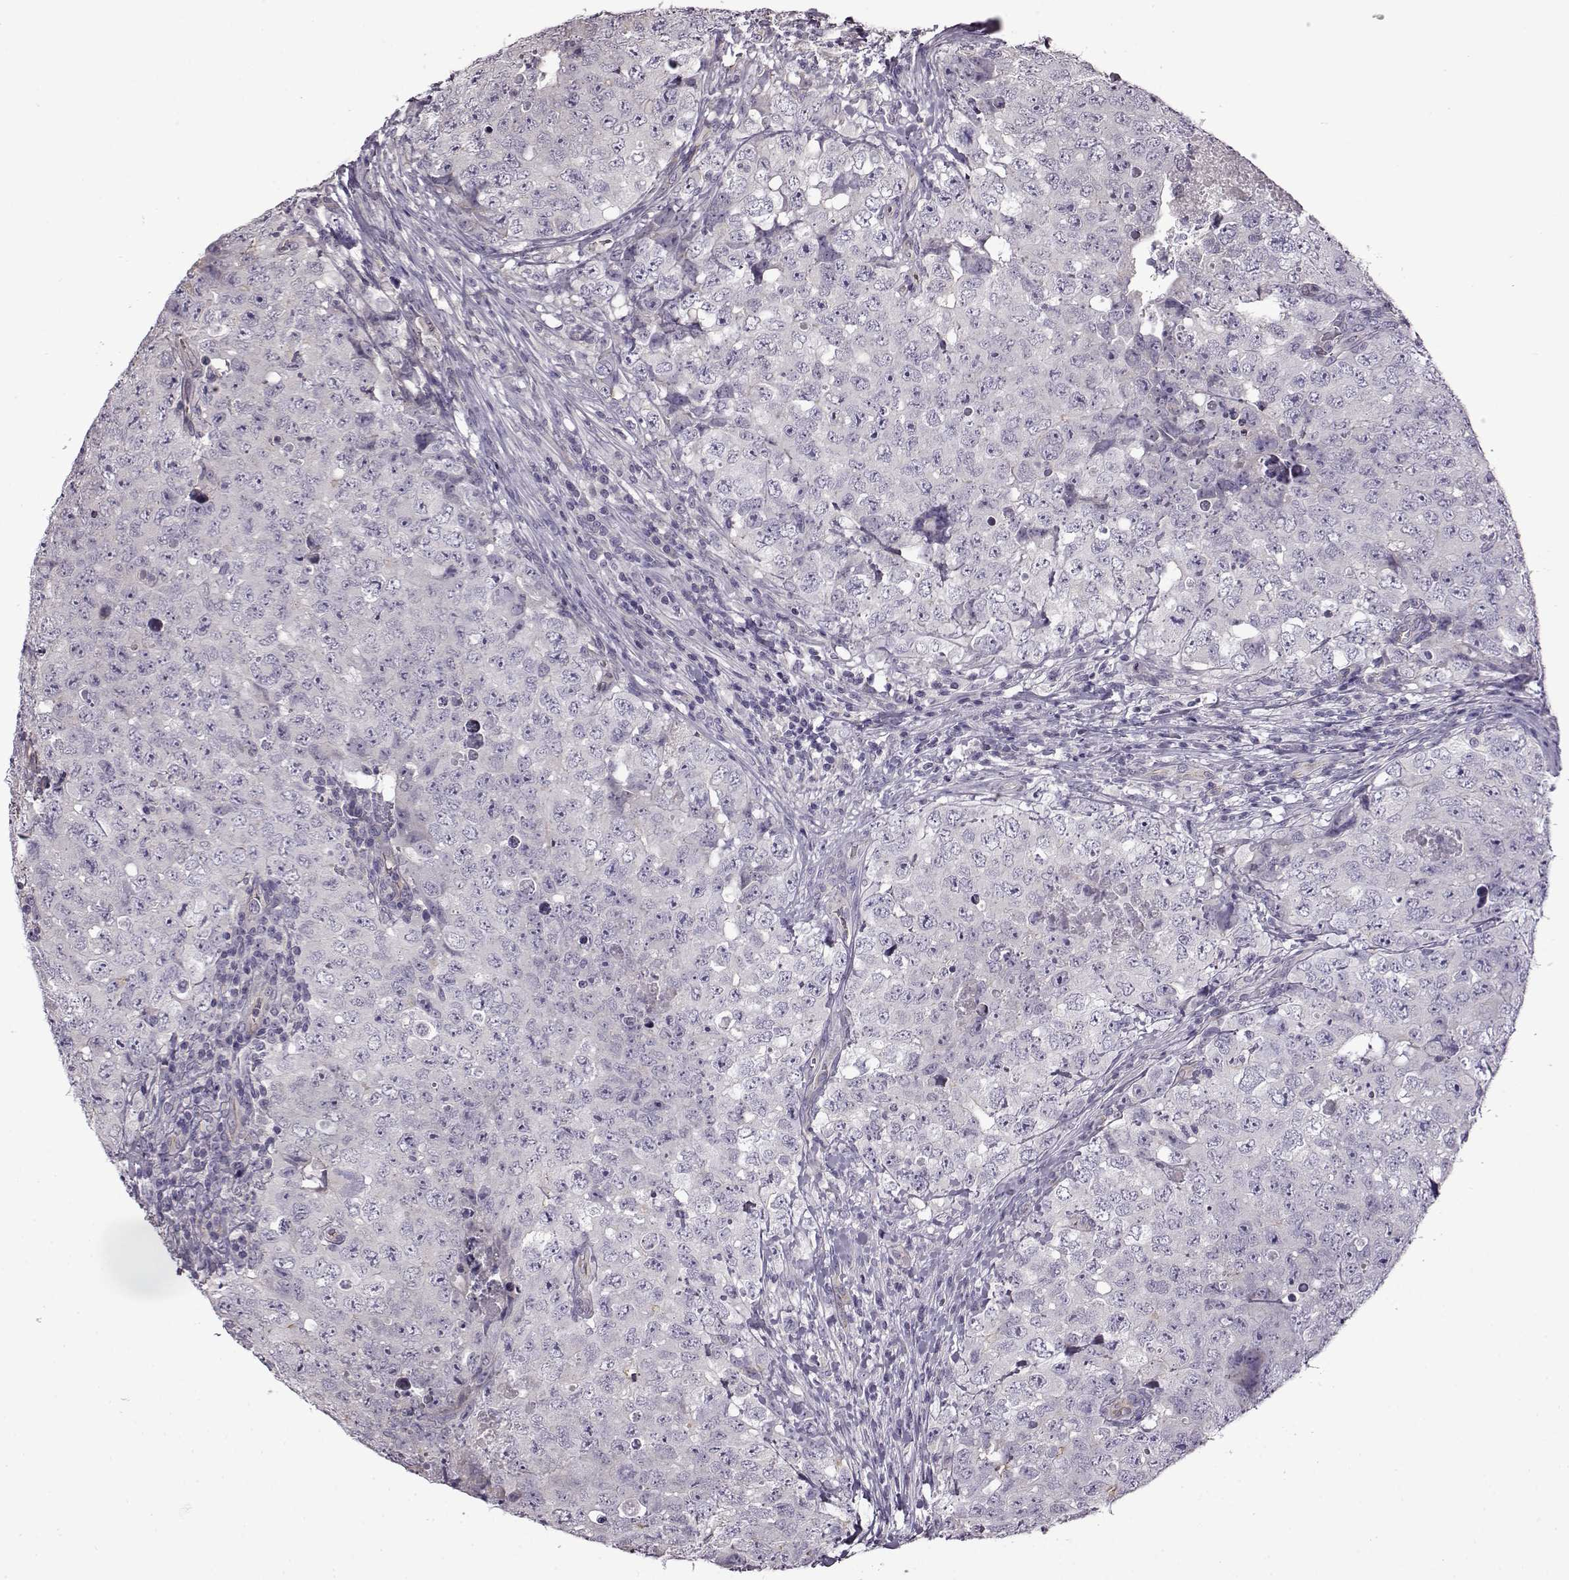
{"staining": {"intensity": "negative", "quantity": "none", "location": "none"}, "tissue": "testis cancer", "cell_type": "Tumor cells", "image_type": "cancer", "snomed": [{"axis": "morphology", "description": "Seminoma, NOS"}, {"axis": "topography", "description": "Testis"}], "caption": "This is an immunohistochemistry photomicrograph of testis seminoma. There is no positivity in tumor cells.", "gene": "EDDM3B", "patient": {"sex": "male", "age": 34}}